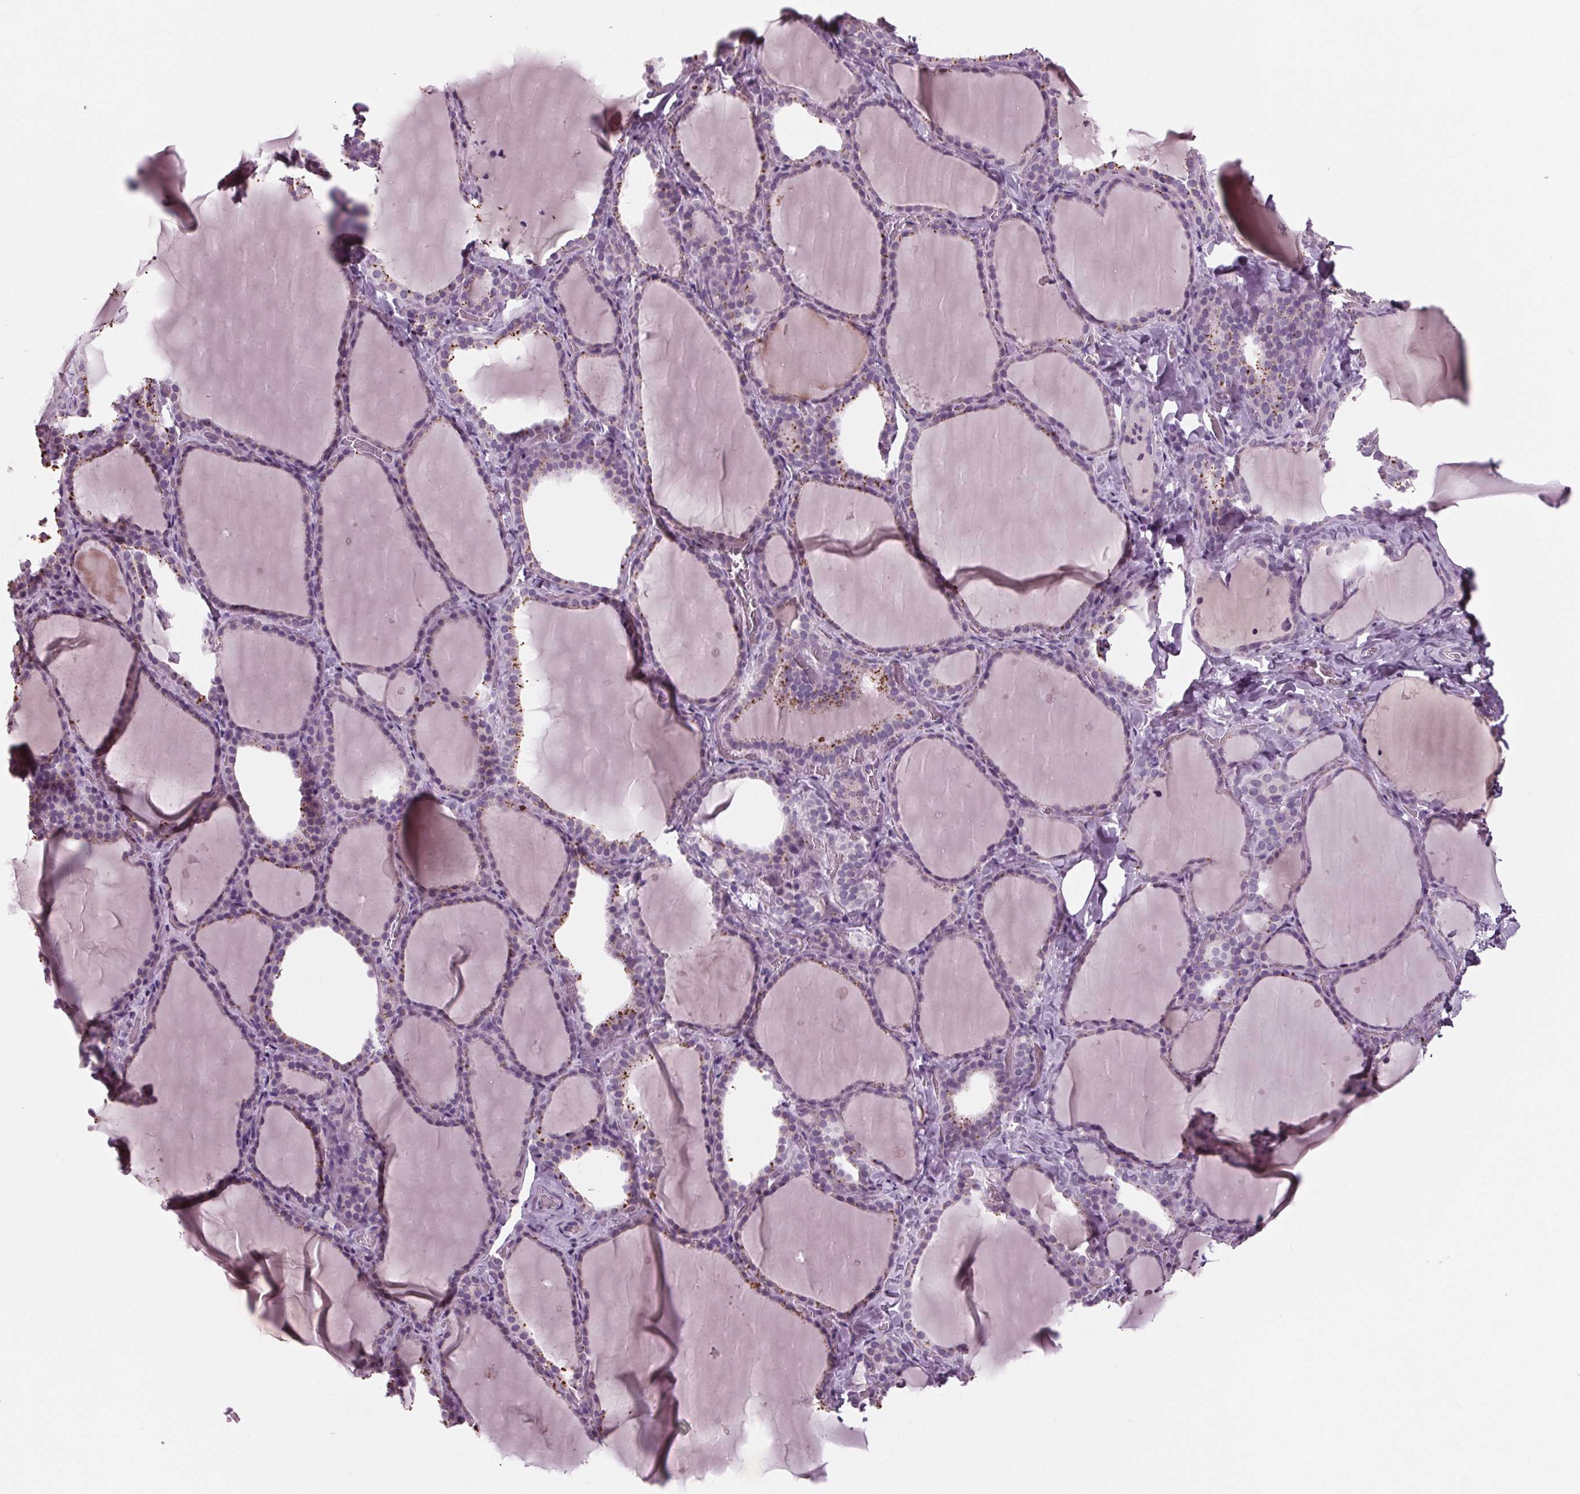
{"staining": {"intensity": "strong", "quantity": "<25%", "location": "cytoplasmic/membranous"}, "tissue": "thyroid gland", "cell_type": "Glandular cells", "image_type": "normal", "snomed": [{"axis": "morphology", "description": "Normal tissue, NOS"}, {"axis": "topography", "description": "Thyroid gland"}], "caption": "Protein staining of unremarkable thyroid gland reveals strong cytoplasmic/membranous expression in approximately <25% of glandular cells.", "gene": "BHLHE22", "patient": {"sex": "female", "age": 22}}